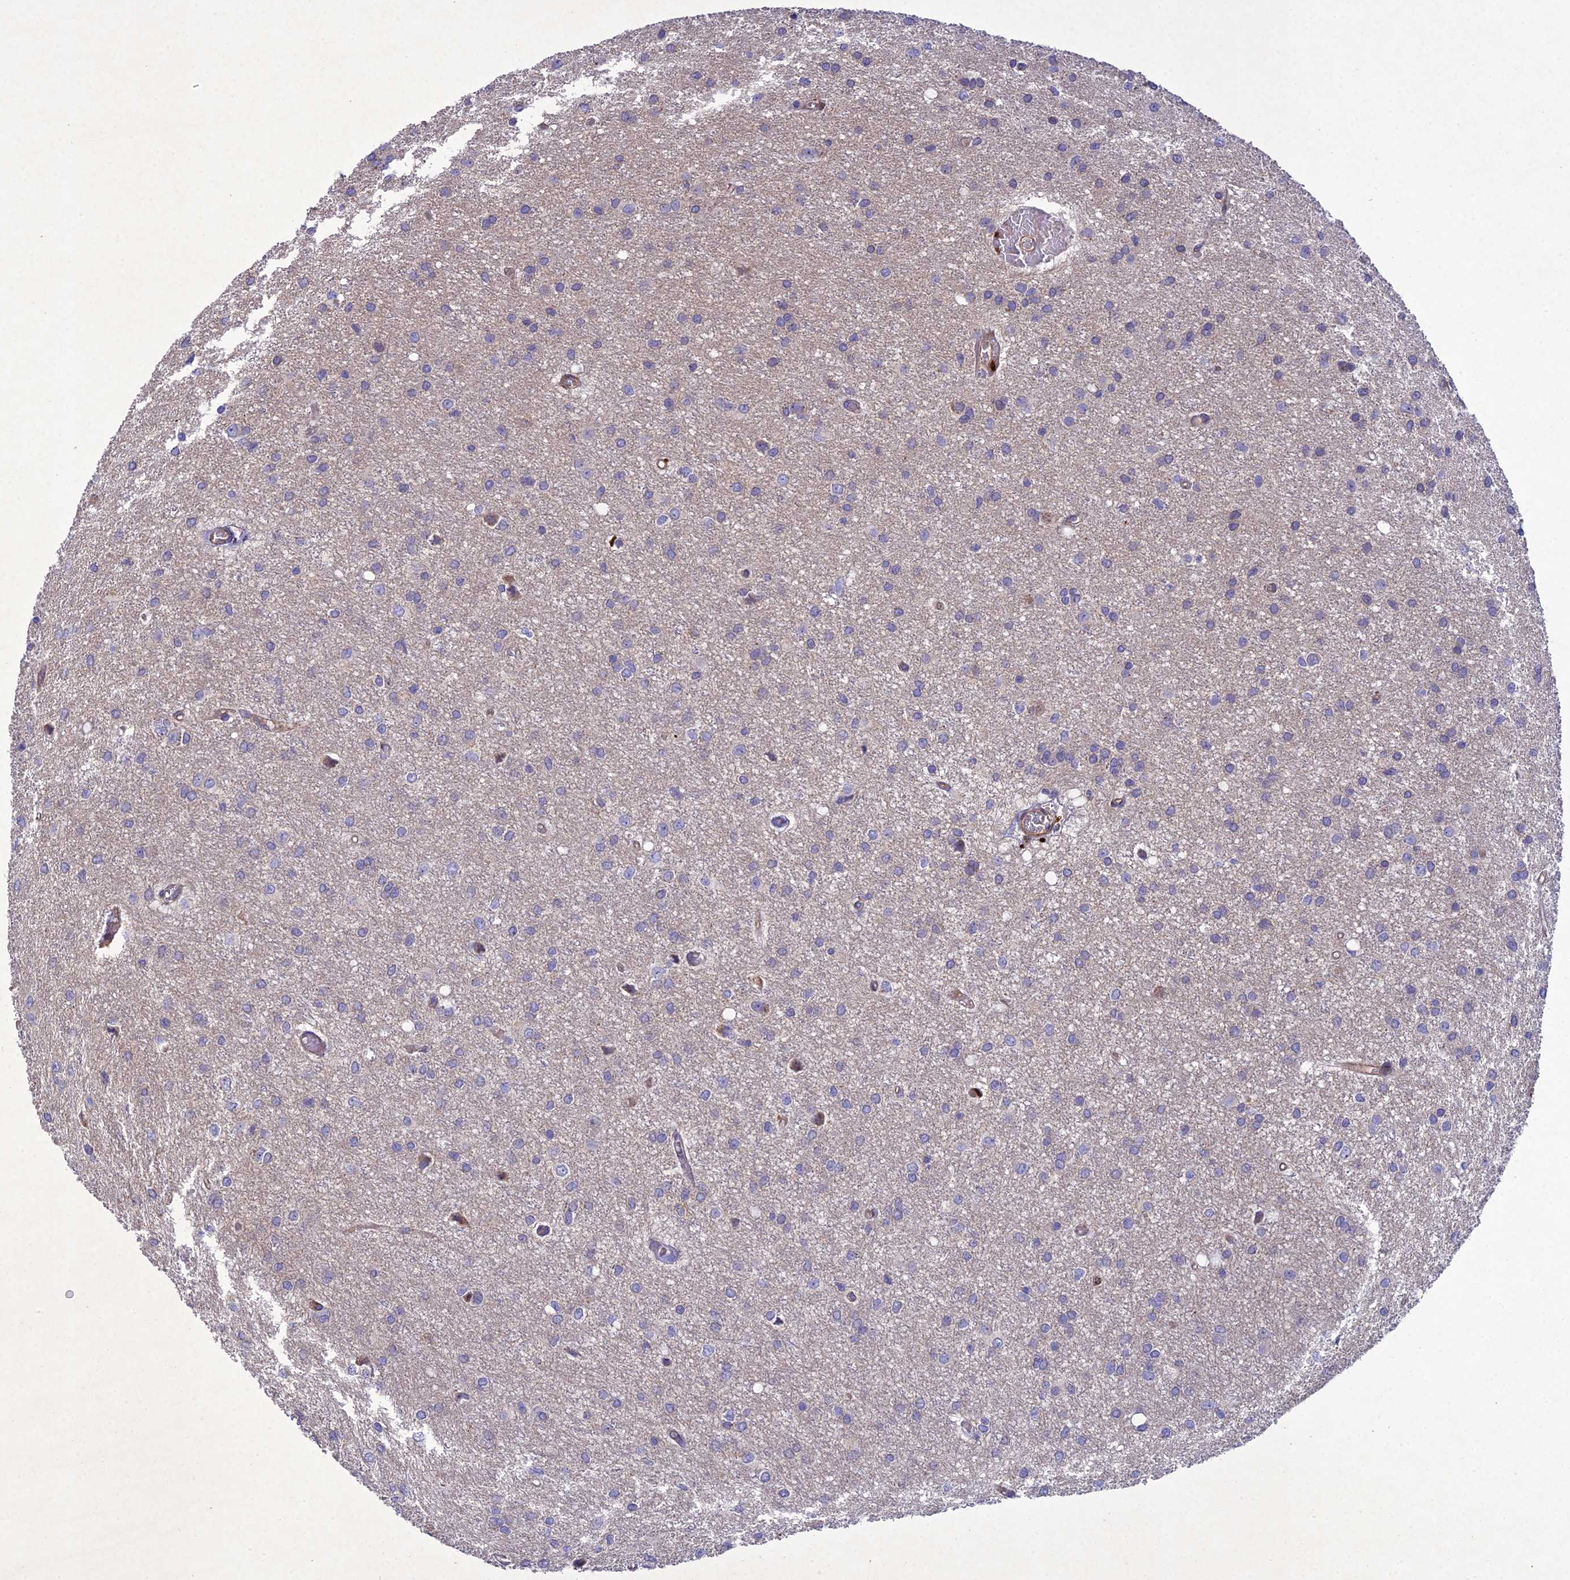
{"staining": {"intensity": "negative", "quantity": "none", "location": "none"}, "tissue": "glioma", "cell_type": "Tumor cells", "image_type": "cancer", "snomed": [{"axis": "morphology", "description": "Glioma, malignant, High grade"}, {"axis": "topography", "description": "Brain"}], "caption": "This is a histopathology image of immunohistochemistry staining of malignant glioma (high-grade), which shows no positivity in tumor cells. The staining is performed using DAB brown chromogen with nuclei counter-stained in using hematoxylin.", "gene": "RALGAPA2", "patient": {"sex": "female", "age": 50}}